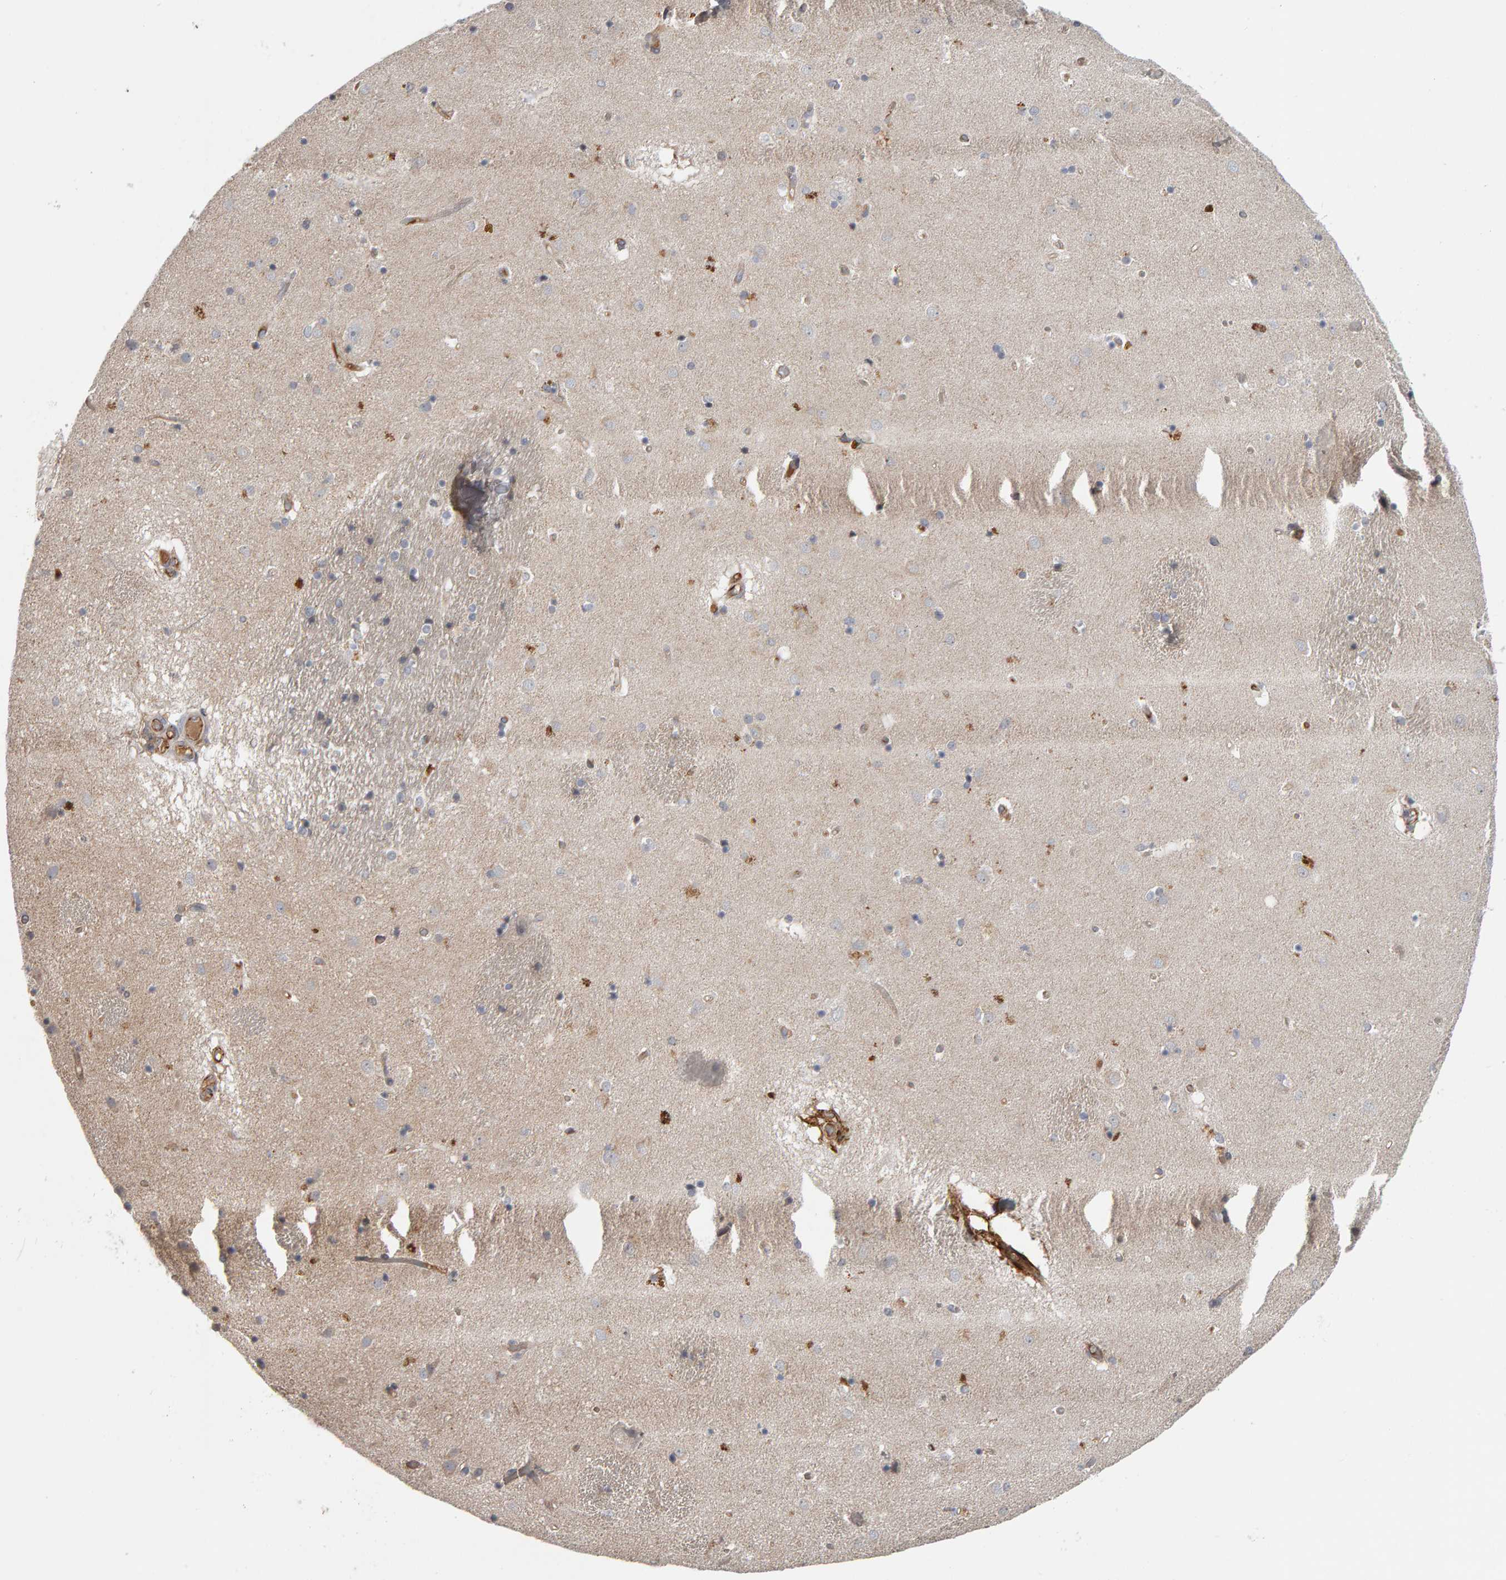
{"staining": {"intensity": "moderate", "quantity": "<25%", "location": "cytoplasmic/membranous"}, "tissue": "caudate", "cell_type": "Glial cells", "image_type": "normal", "snomed": [{"axis": "morphology", "description": "Normal tissue, NOS"}, {"axis": "topography", "description": "Lateral ventricle wall"}], "caption": "The immunohistochemical stain shows moderate cytoplasmic/membranous expression in glial cells of benign caudate. (brown staining indicates protein expression, while blue staining denotes nuclei).", "gene": "C9orf72", "patient": {"sex": "male", "age": 70}}